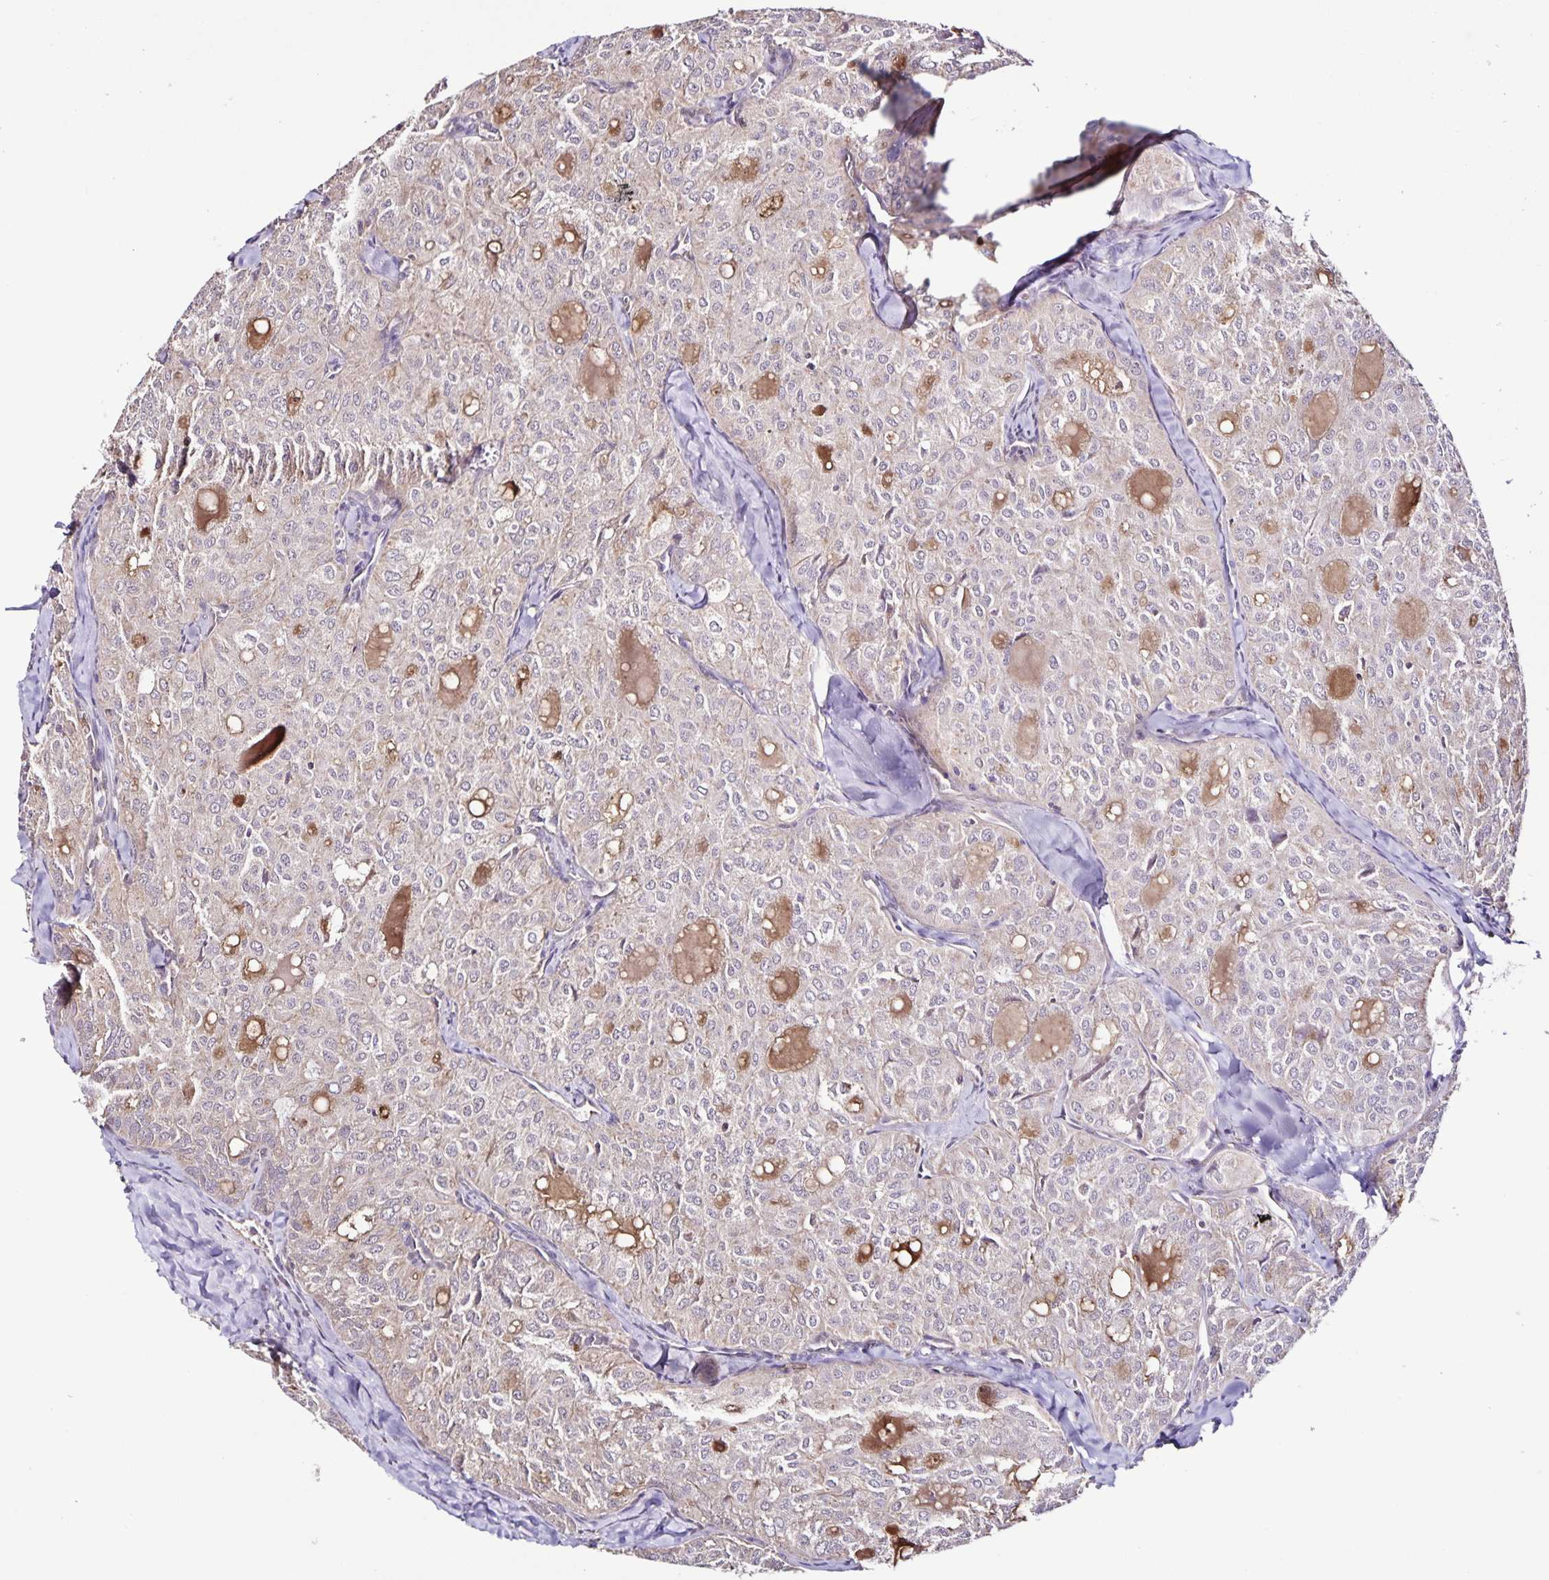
{"staining": {"intensity": "weak", "quantity": "<25%", "location": "cytoplasmic/membranous"}, "tissue": "thyroid cancer", "cell_type": "Tumor cells", "image_type": "cancer", "snomed": [{"axis": "morphology", "description": "Follicular adenoma carcinoma, NOS"}, {"axis": "topography", "description": "Thyroid gland"}], "caption": "There is no significant positivity in tumor cells of thyroid cancer (follicular adenoma carcinoma). The staining is performed using DAB (3,3'-diaminobenzidine) brown chromogen with nuclei counter-stained in using hematoxylin.", "gene": "MAN1A1", "patient": {"sex": "male", "age": 75}}